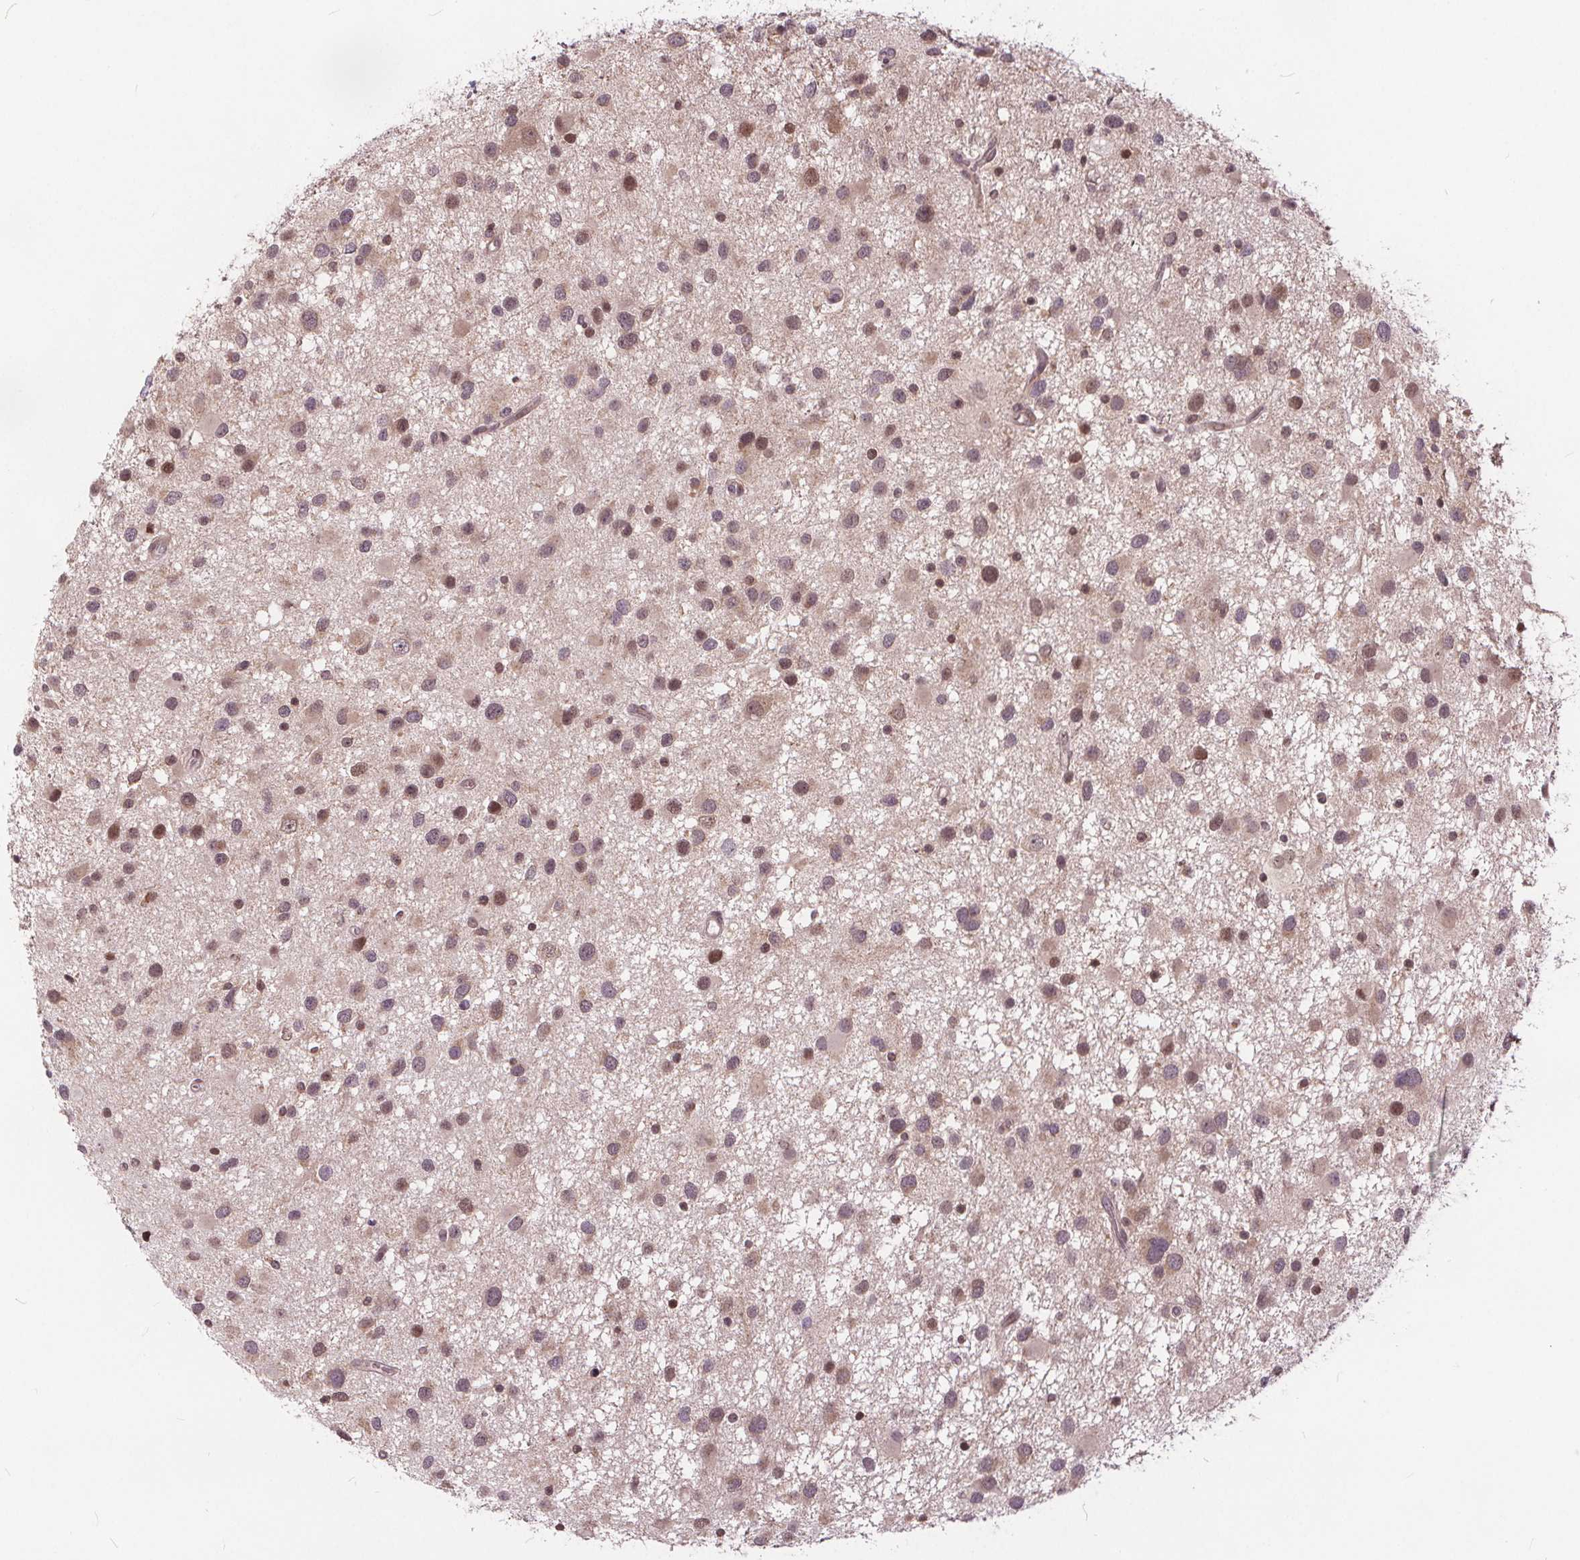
{"staining": {"intensity": "moderate", "quantity": "25%-75%", "location": "nuclear"}, "tissue": "glioma", "cell_type": "Tumor cells", "image_type": "cancer", "snomed": [{"axis": "morphology", "description": "Glioma, malignant, Low grade"}, {"axis": "topography", "description": "Brain"}], "caption": "Tumor cells reveal moderate nuclear expression in approximately 25%-75% of cells in malignant low-grade glioma.", "gene": "HIF1AN", "patient": {"sex": "female", "age": 32}}